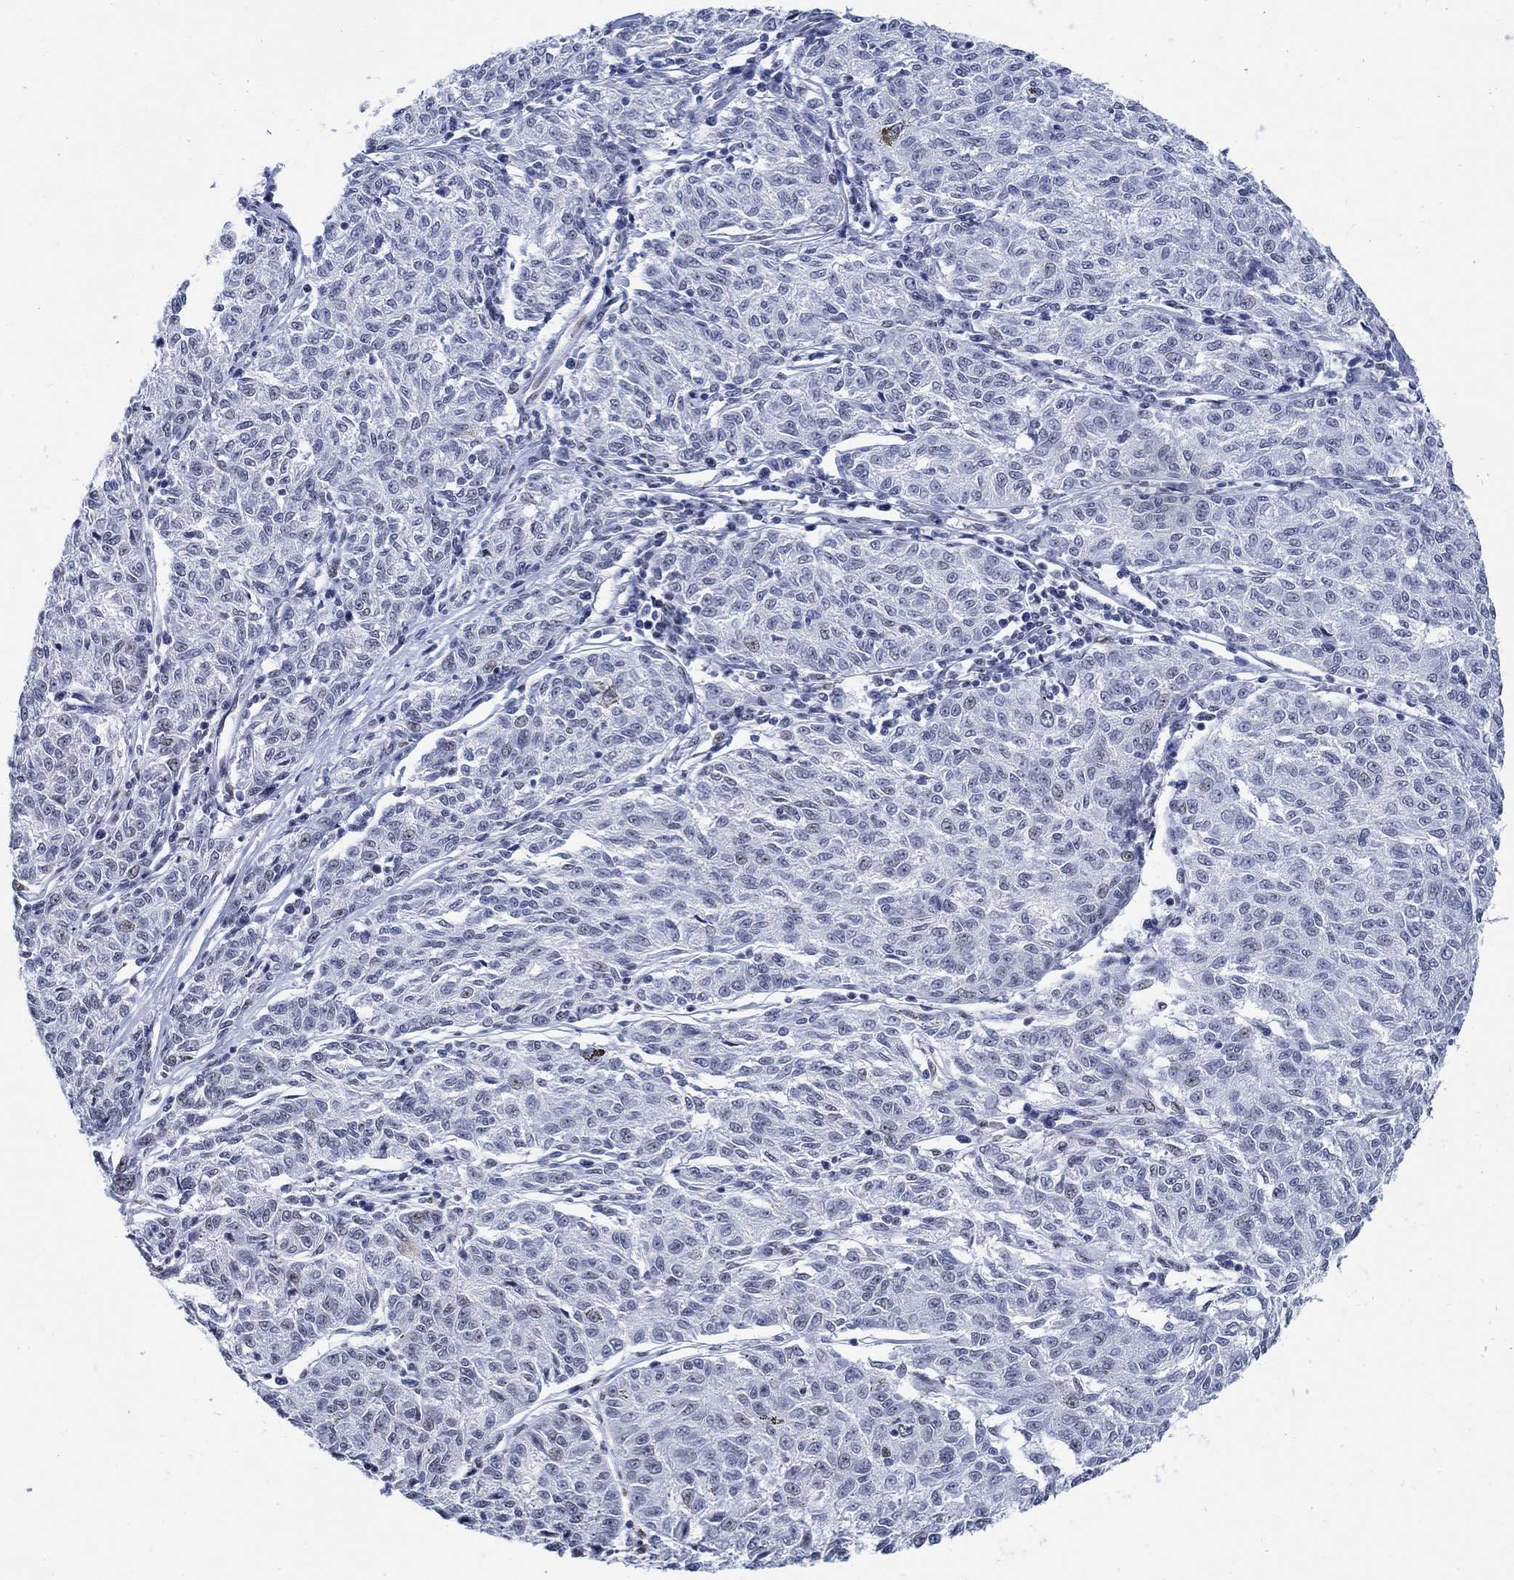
{"staining": {"intensity": "negative", "quantity": "none", "location": "none"}, "tissue": "melanoma", "cell_type": "Tumor cells", "image_type": "cancer", "snomed": [{"axis": "morphology", "description": "Malignant melanoma, NOS"}, {"axis": "topography", "description": "Skin"}], "caption": "Immunohistochemistry (IHC) histopathology image of human melanoma stained for a protein (brown), which exhibits no staining in tumor cells.", "gene": "DLK1", "patient": {"sex": "female", "age": 72}}